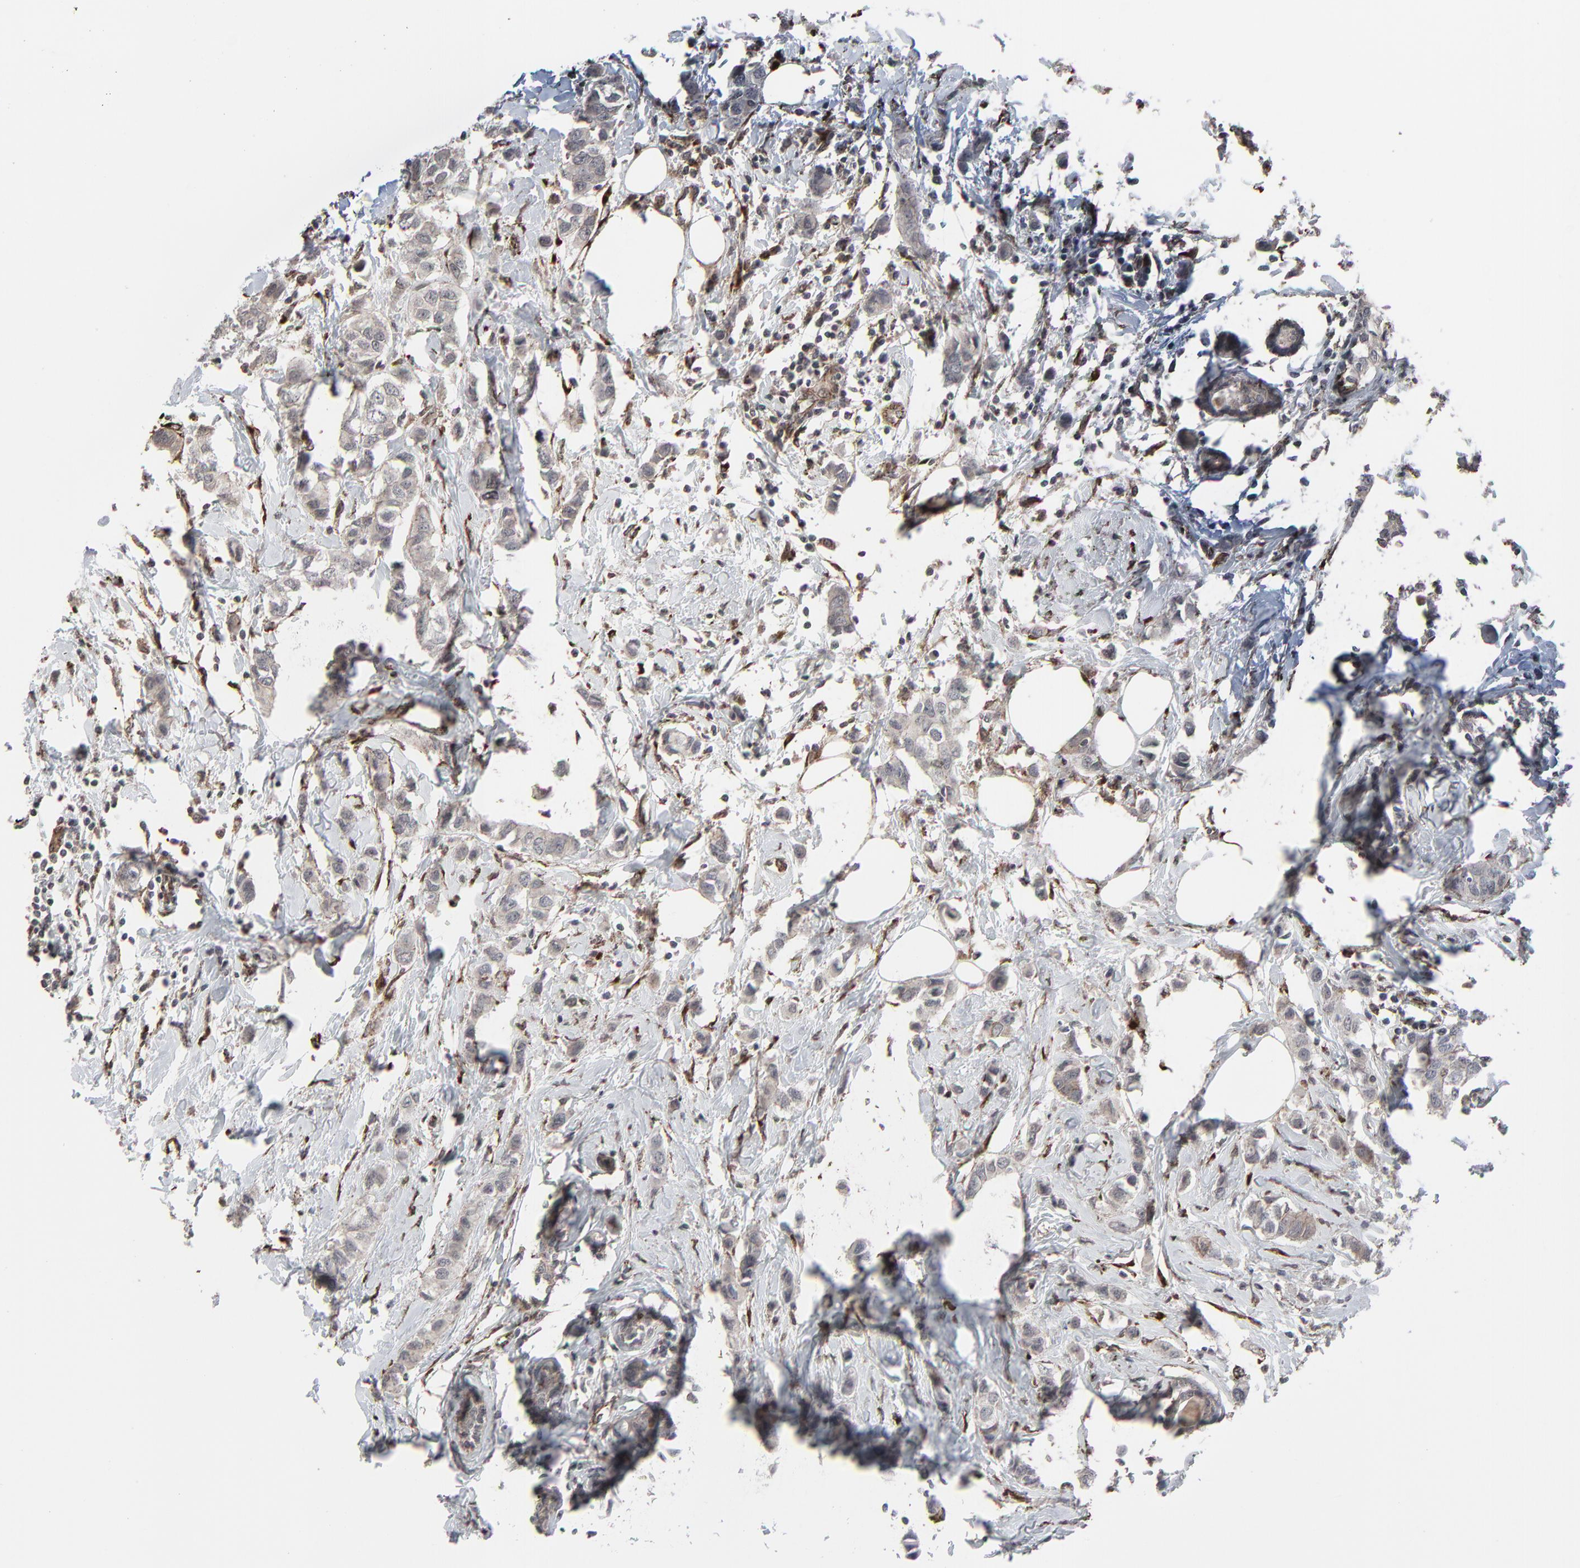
{"staining": {"intensity": "weak", "quantity": "<25%", "location": "cytoplasmic/membranous"}, "tissue": "breast cancer", "cell_type": "Tumor cells", "image_type": "cancer", "snomed": [{"axis": "morphology", "description": "Normal tissue, NOS"}, {"axis": "morphology", "description": "Duct carcinoma"}, {"axis": "topography", "description": "Breast"}], "caption": "There is no significant expression in tumor cells of breast cancer. (DAB IHC with hematoxylin counter stain).", "gene": "CTNND1", "patient": {"sex": "female", "age": 50}}